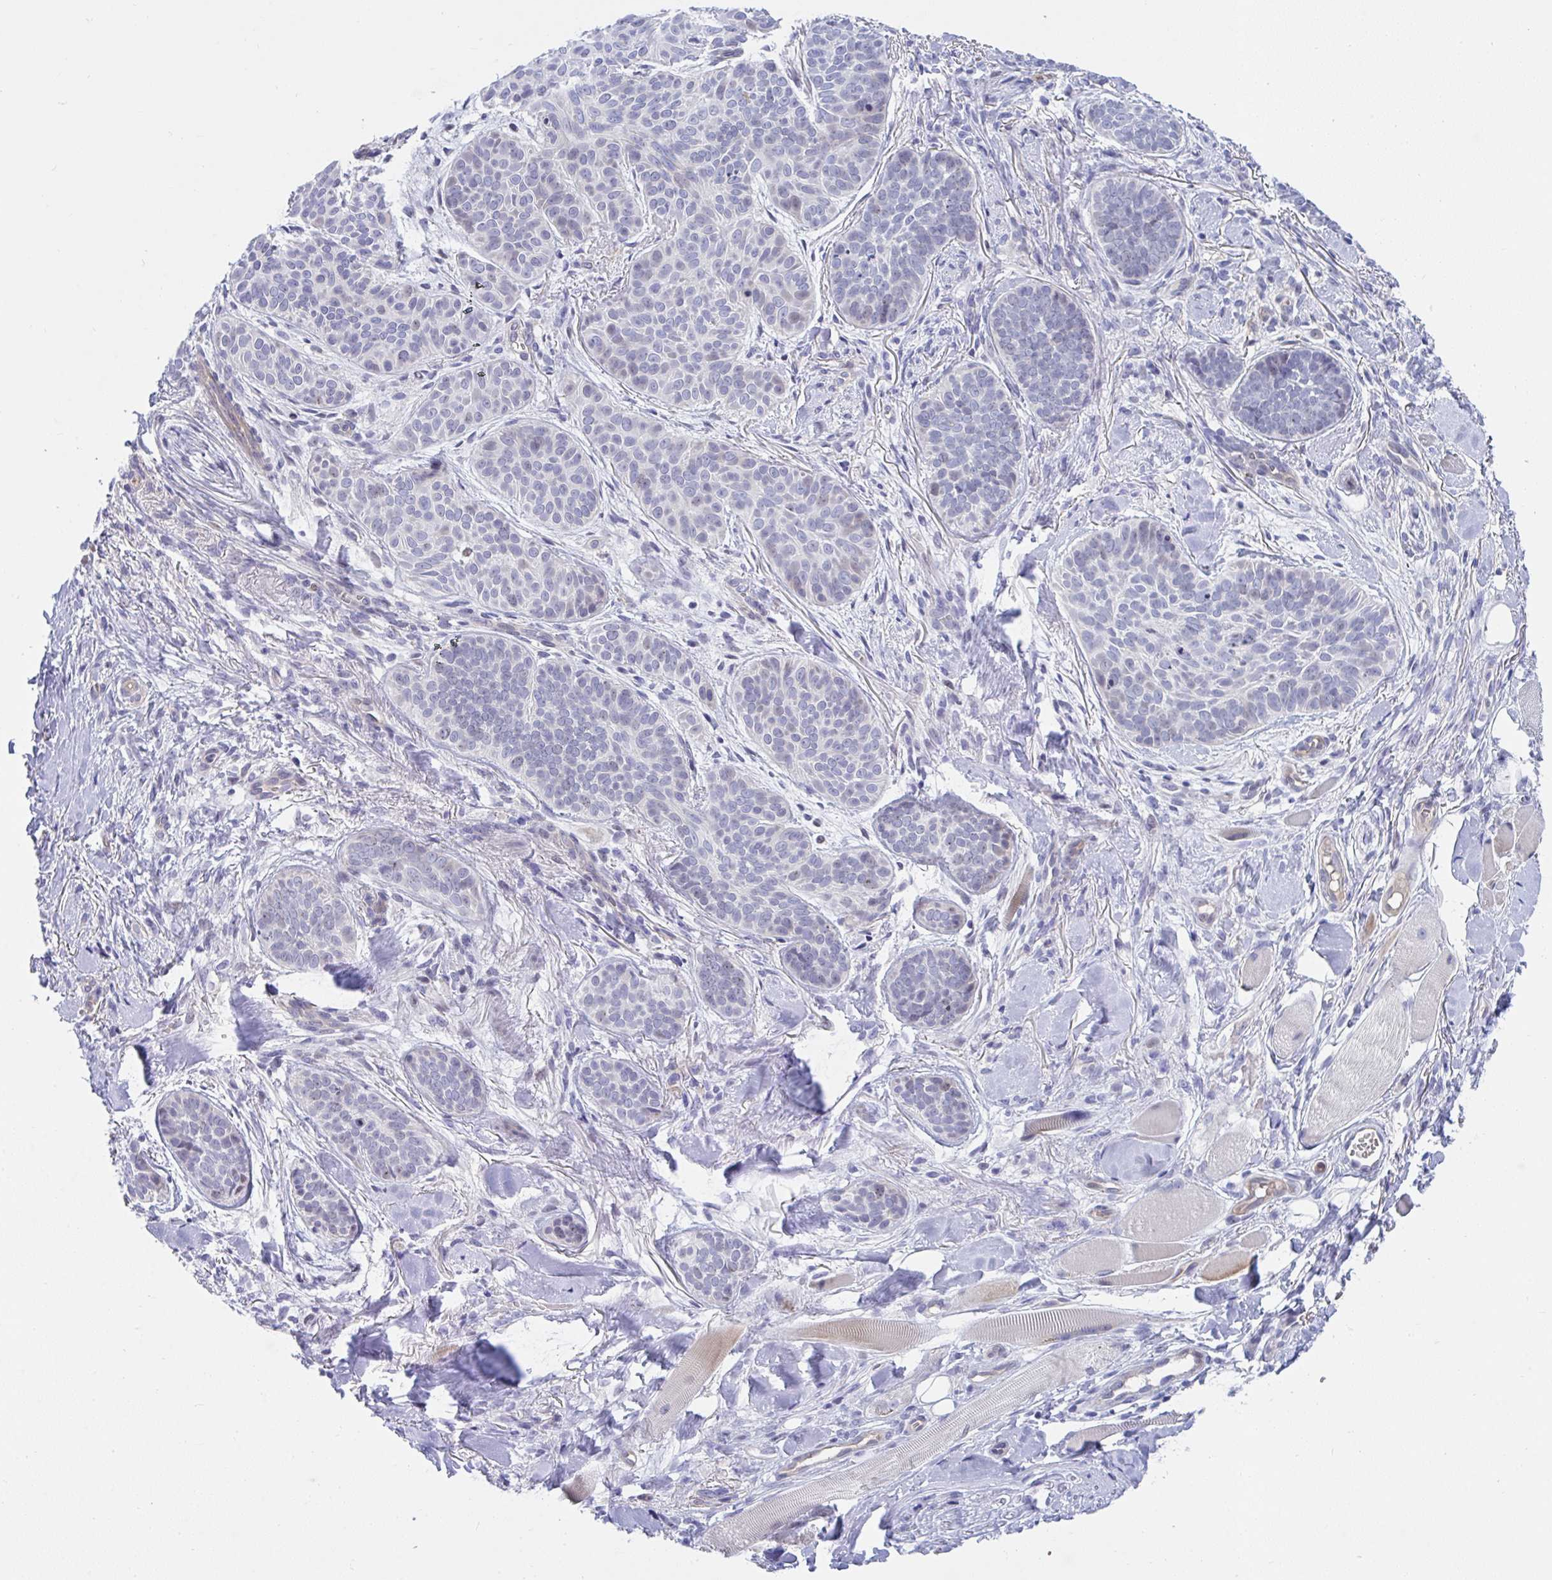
{"staining": {"intensity": "weak", "quantity": "<25%", "location": "nuclear"}, "tissue": "skin cancer", "cell_type": "Tumor cells", "image_type": "cancer", "snomed": [{"axis": "morphology", "description": "Basal cell carcinoma"}, {"axis": "topography", "description": "Skin"}, {"axis": "topography", "description": "Skin of nose"}], "caption": "Image shows no protein positivity in tumor cells of skin cancer tissue.", "gene": "CENPQ", "patient": {"sex": "female", "age": 81}}